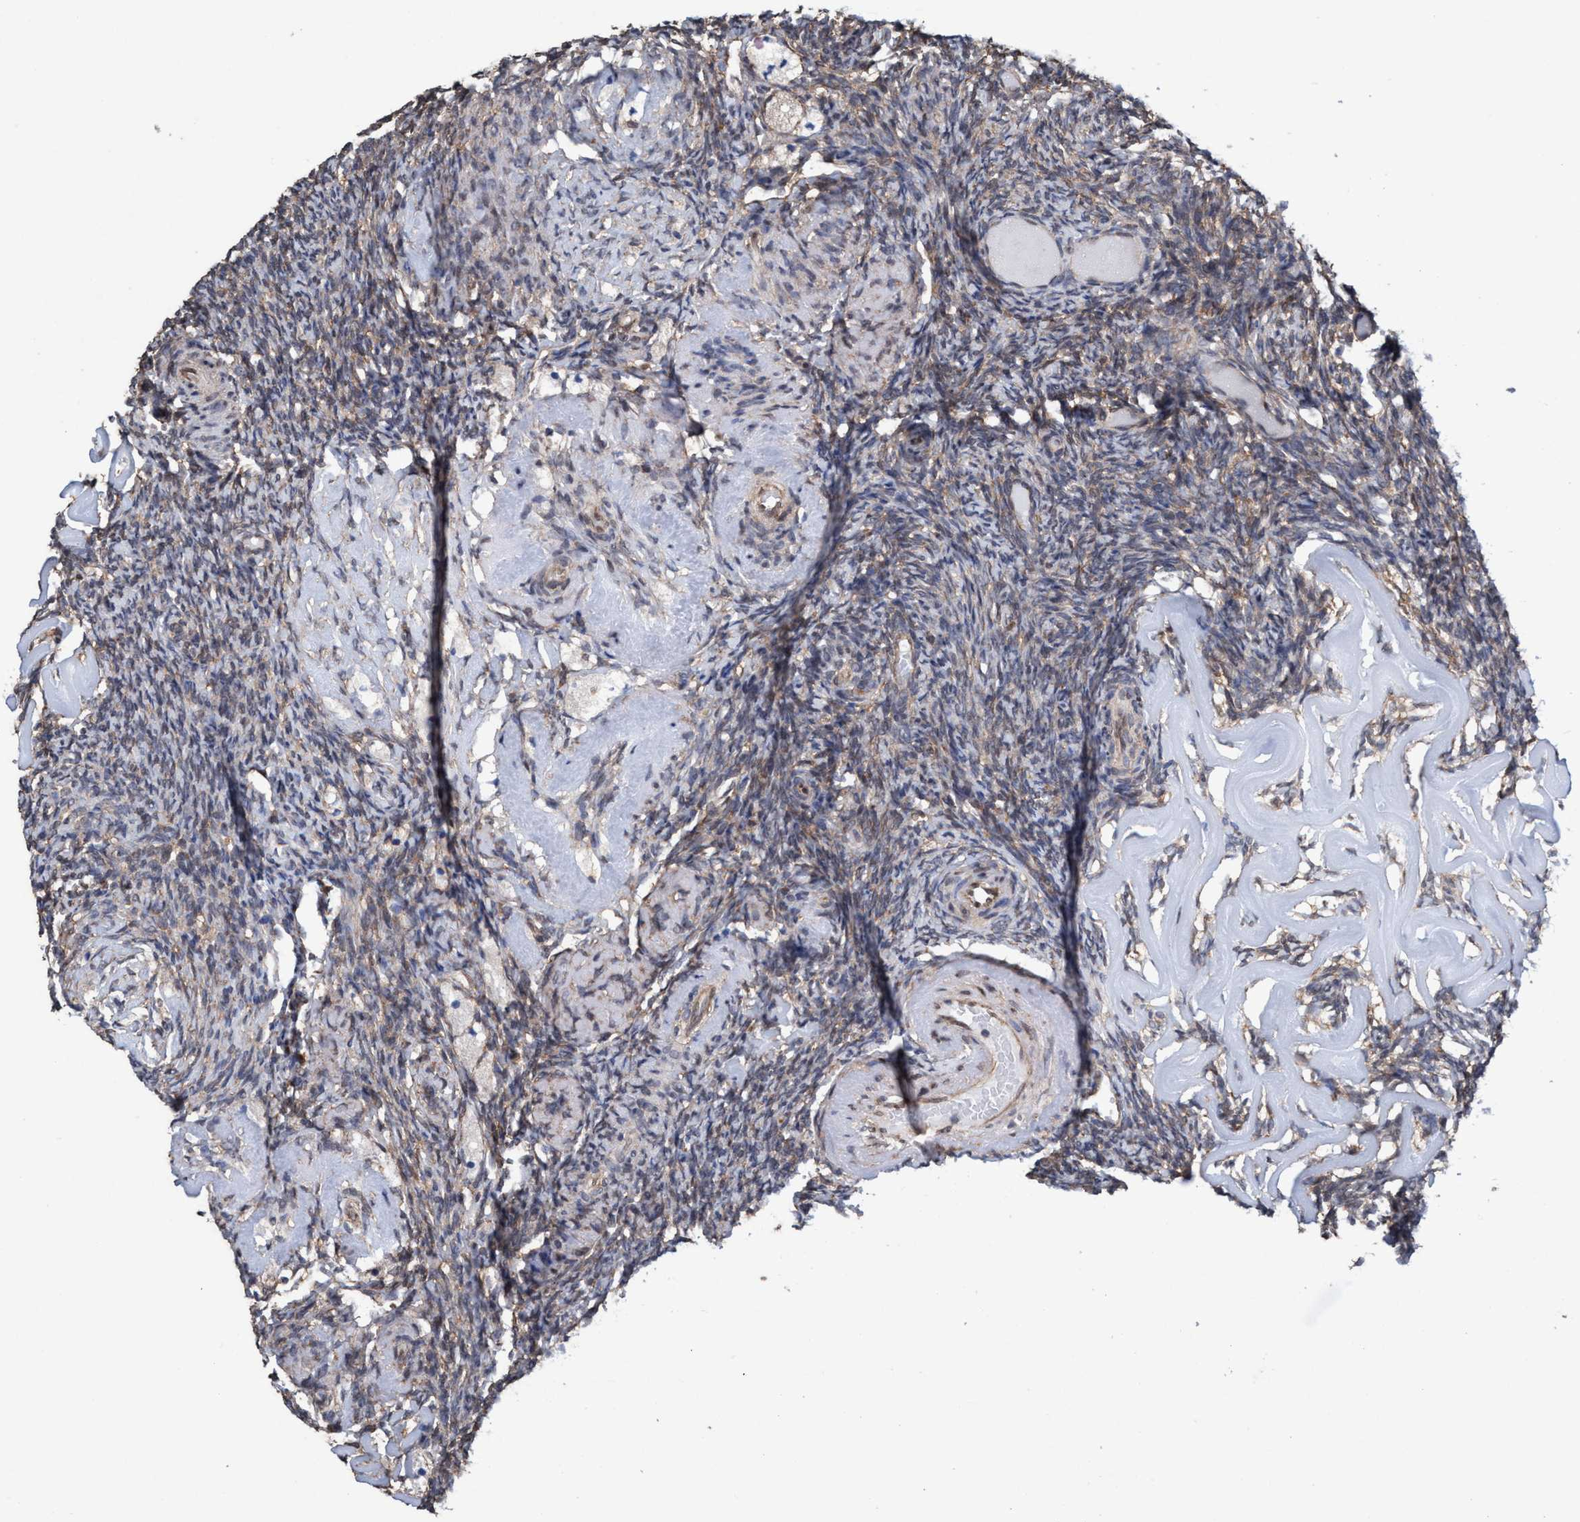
{"staining": {"intensity": "weak", "quantity": ">75%", "location": "cytoplasmic/membranous,nuclear"}, "tissue": "ovary", "cell_type": "Ovarian stroma cells", "image_type": "normal", "snomed": [{"axis": "morphology", "description": "Normal tissue, NOS"}, {"axis": "topography", "description": "Ovary"}], "caption": "Protein expression analysis of unremarkable human ovary reveals weak cytoplasmic/membranous,nuclear expression in about >75% of ovarian stroma cells. The staining was performed using DAB, with brown indicating positive protein expression. Nuclei are stained blue with hematoxylin.", "gene": "METAP2", "patient": {"sex": "female", "age": 60}}